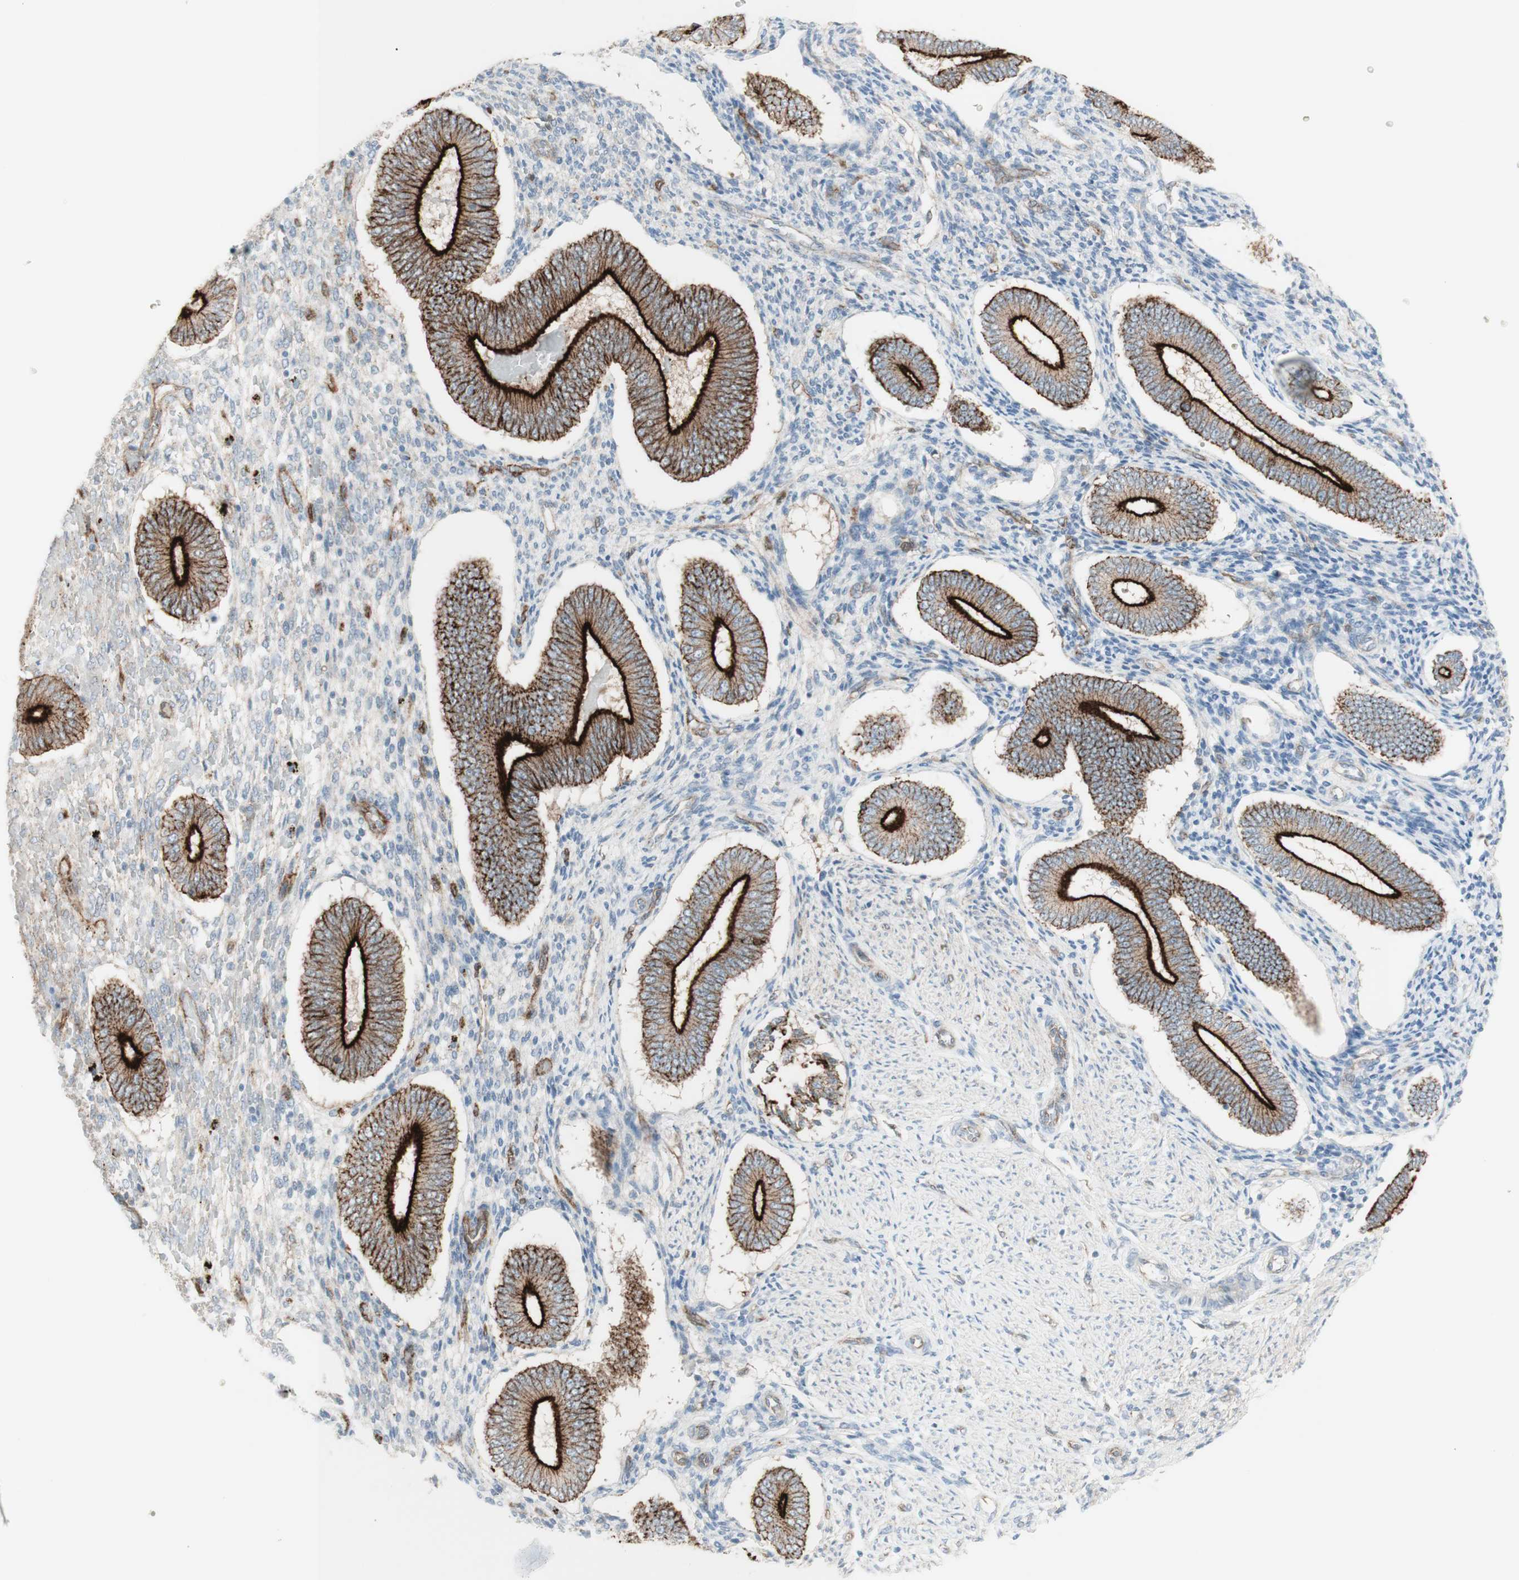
{"staining": {"intensity": "negative", "quantity": "none", "location": "none"}, "tissue": "endometrium", "cell_type": "Cells in endometrial stroma", "image_type": "normal", "snomed": [{"axis": "morphology", "description": "Normal tissue, NOS"}, {"axis": "topography", "description": "Endometrium"}], "caption": "Photomicrograph shows no protein staining in cells in endometrial stroma of normal endometrium. Brightfield microscopy of IHC stained with DAB (brown) and hematoxylin (blue), captured at high magnification.", "gene": "MYO6", "patient": {"sex": "female", "age": 42}}